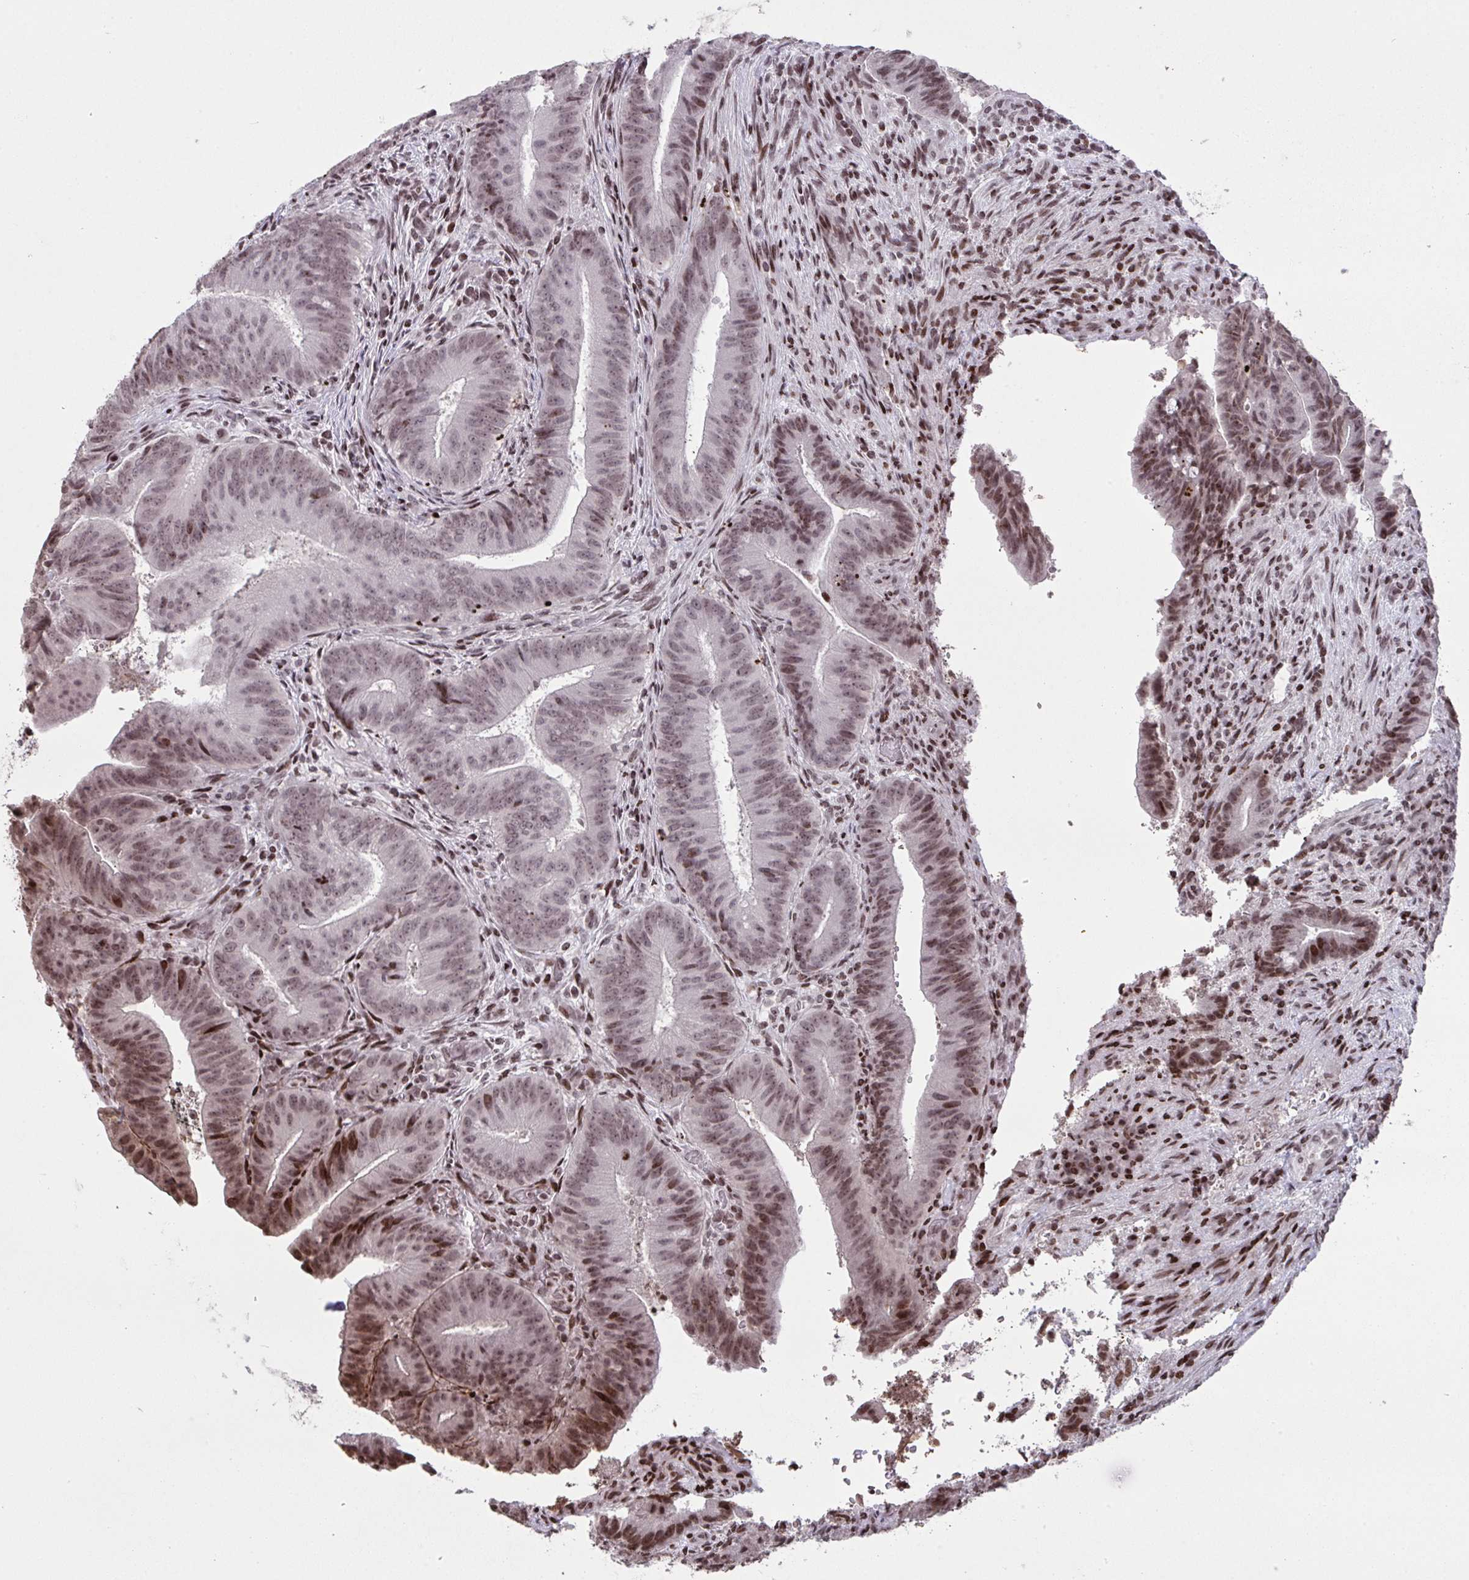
{"staining": {"intensity": "moderate", "quantity": "25%-75%", "location": "nuclear"}, "tissue": "colorectal cancer", "cell_type": "Tumor cells", "image_type": "cancer", "snomed": [{"axis": "morphology", "description": "Adenocarcinoma, NOS"}, {"axis": "topography", "description": "Colon"}], "caption": "Immunohistochemical staining of human colorectal cancer (adenocarcinoma) reveals medium levels of moderate nuclear protein expression in approximately 25%-75% of tumor cells.", "gene": "NIP7", "patient": {"sex": "female", "age": 43}}